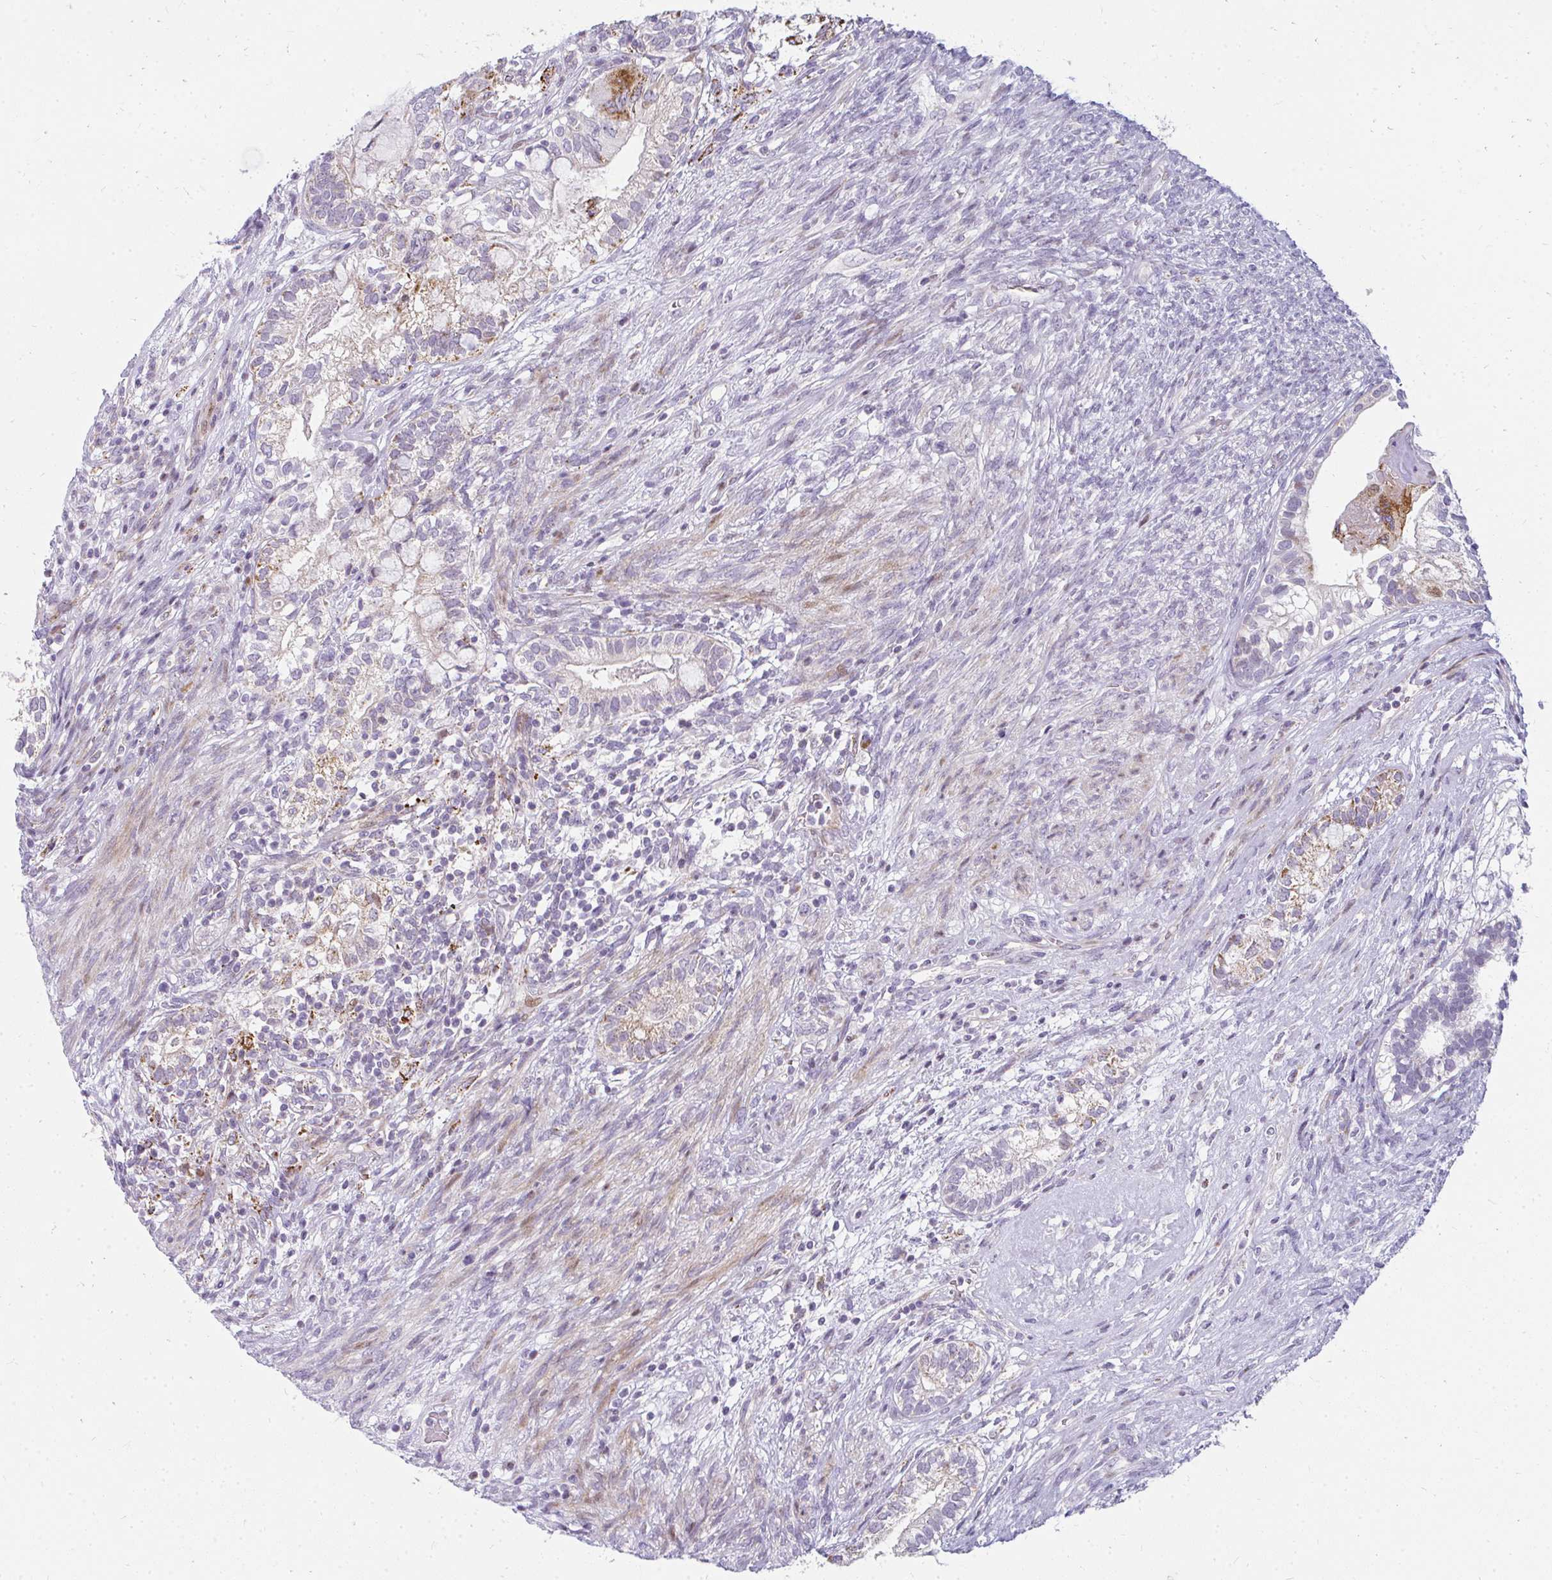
{"staining": {"intensity": "strong", "quantity": "<25%", "location": "cytoplasmic/membranous"}, "tissue": "testis cancer", "cell_type": "Tumor cells", "image_type": "cancer", "snomed": [{"axis": "morphology", "description": "Seminoma, NOS"}, {"axis": "morphology", "description": "Carcinoma, Embryonal, NOS"}, {"axis": "topography", "description": "Testis"}], "caption": "Strong cytoplasmic/membranous staining is present in approximately <25% of tumor cells in testis seminoma.", "gene": "PLA2G5", "patient": {"sex": "male", "age": 41}}